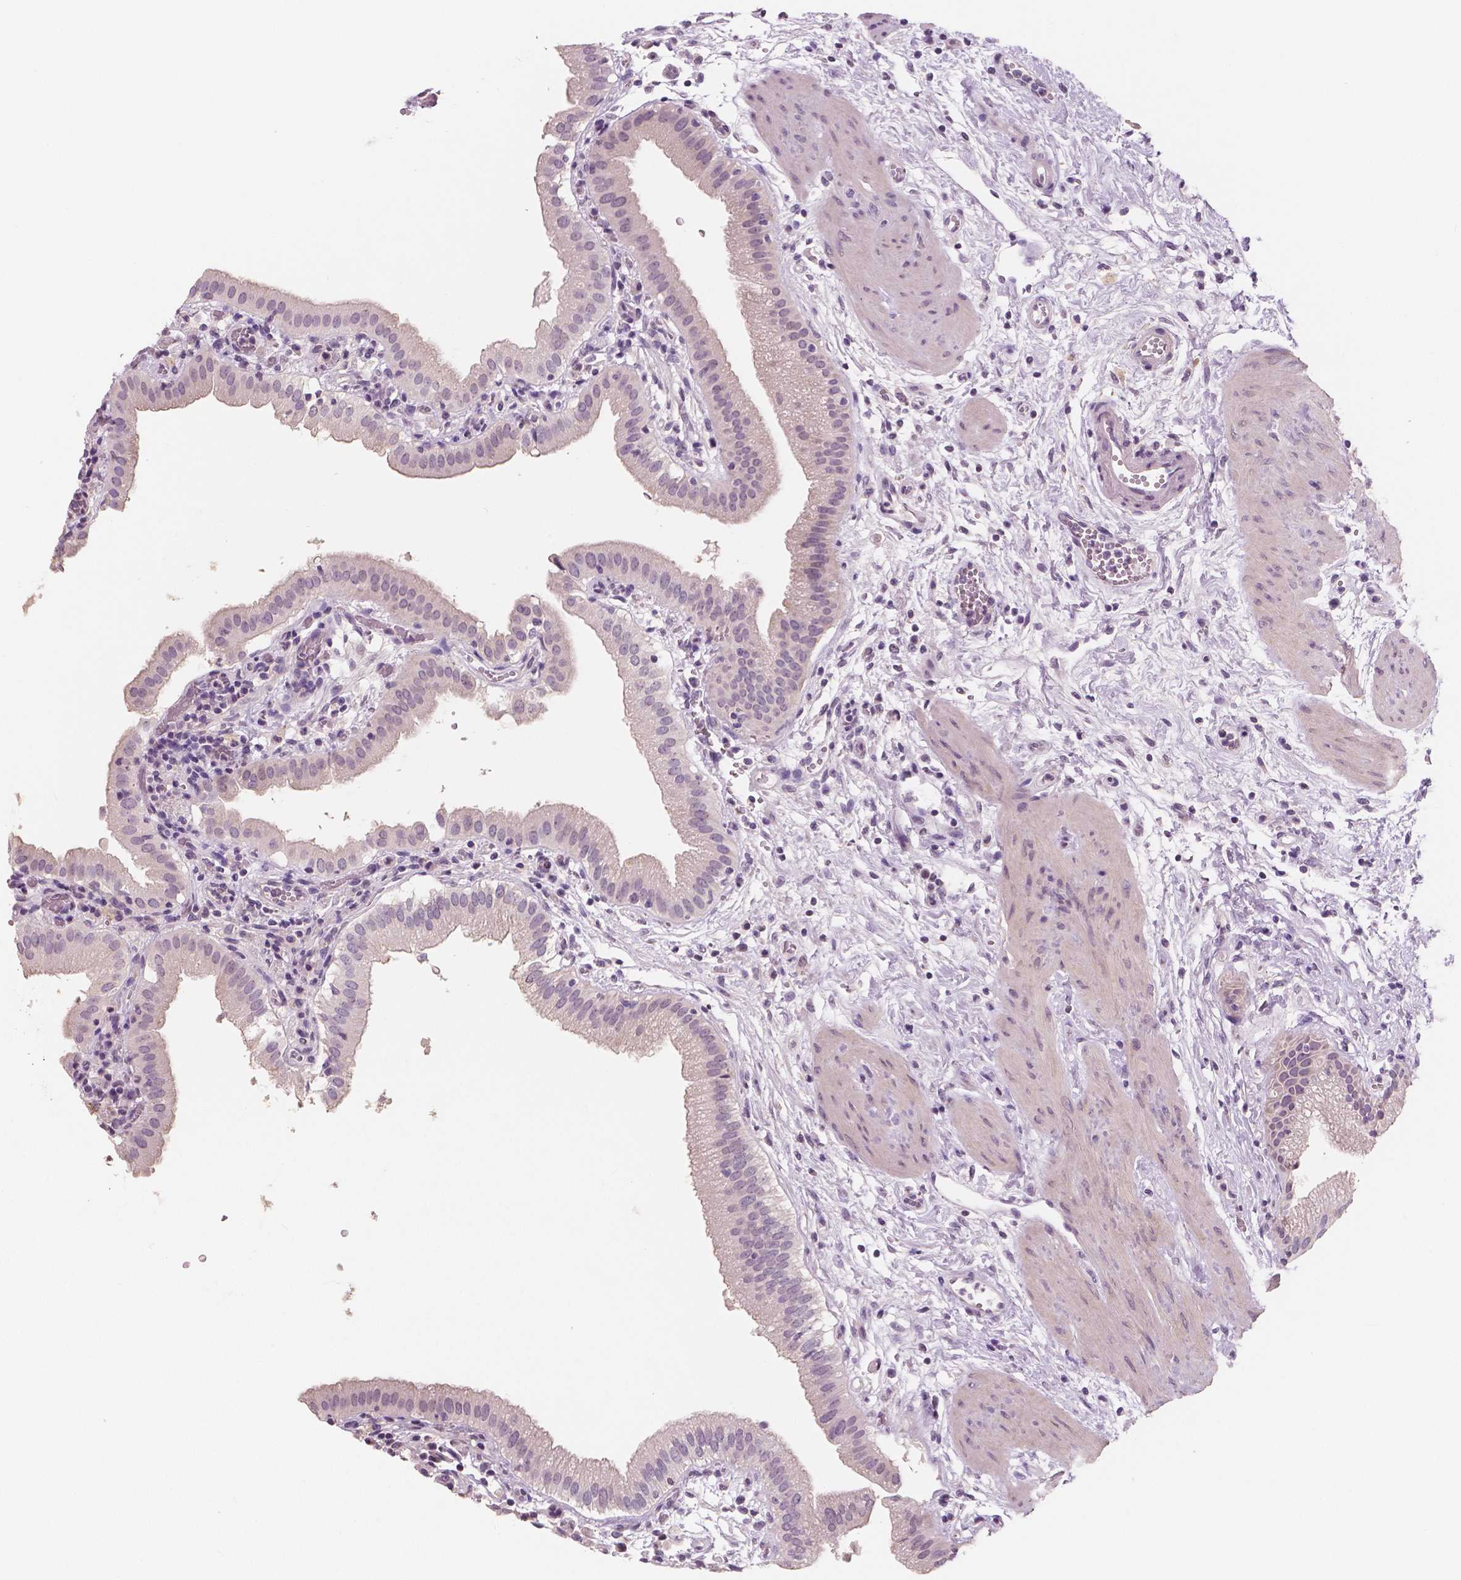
{"staining": {"intensity": "negative", "quantity": "none", "location": "none"}, "tissue": "gallbladder", "cell_type": "Glandular cells", "image_type": "normal", "snomed": [{"axis": "morphology", "description": "Normal tissue, NOS"}, {"axis": "topography", "description": "Gallbladder"}], "caption": "This is a histopathology image of immunohistochemistry staining of unremarkable gallbladder, which shows no staining in glandular cells. Brightfield microscopy of IHC stained with DAB (brown) and hematoxylin (blue), captured at high magnification.", "gene": "NECAB1", "patient": {"sex": "female", "age": 65}}